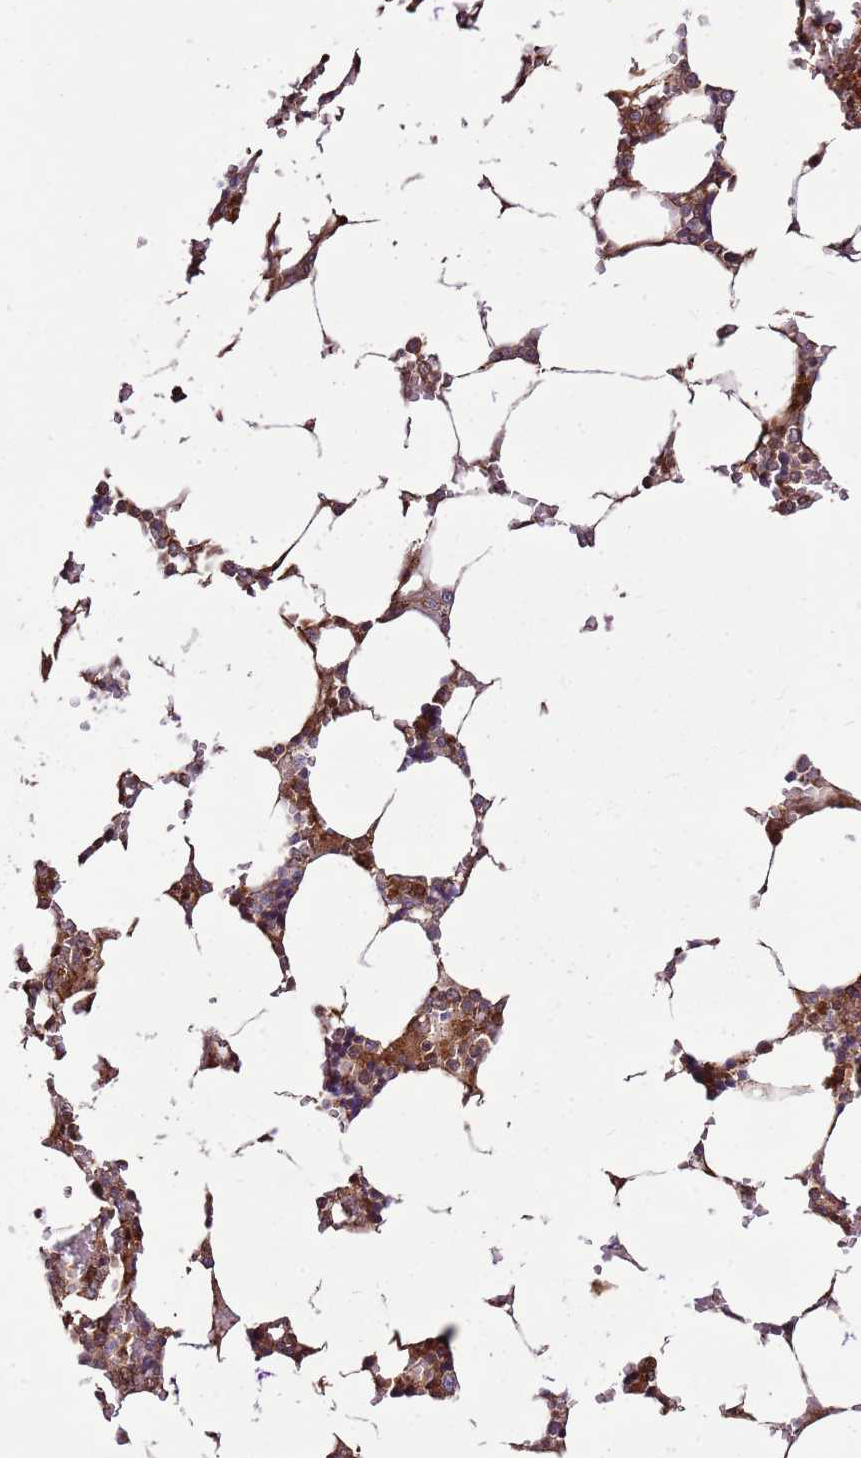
{"staining": {"intensity": "strong", "quantity": ">75%", "location": "cytoplasmic/membranous"}, "tissue": "bone marrow", "cell_type": "Hematopoietic cells", "image_type": "normal", "snomed": [{"axis": "morphology", "description": "Normal tissue, NOS"}, {"axis": "topography", "description": "Bone marrow"}], "caption": "An image showing strong cytoplasmic/membranous expression in approximately >75% of hematopoietic cells in unremarkable bone marrow, as visualized by brown immunohistochemical staining.", "gene": "RASA3", "patient": {"sex": "male", "age": 64}}